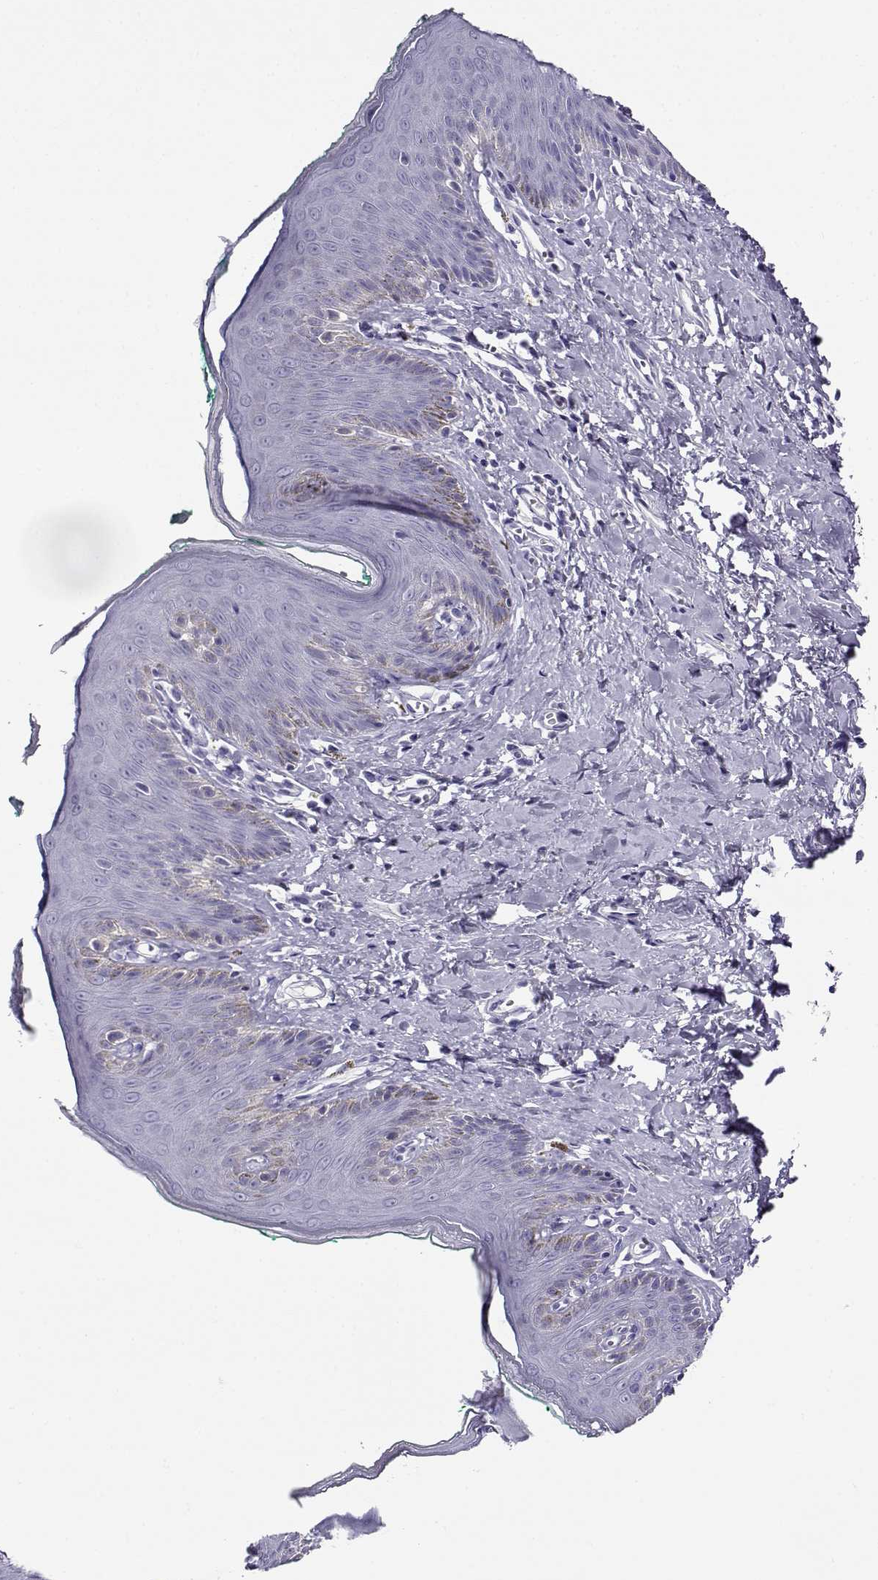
{"staining": {"intensity": "negative", "quantity": "none", "location": "none"}, "tissue": "skin", "cell_type": "Epidermal cells", "image_type": "normal", "snomed": [{"axis": "morphology", "description": "Normal tissue, NOS"}, {"axis": "topography", "description": "Vulva"}], "caption": "Skin stained for a protein using immunohistochemistry demonstrates no positivity epidermal cells.", "gene": "RHOXF2B", "patient": {"sex": "female", "age": 66}}